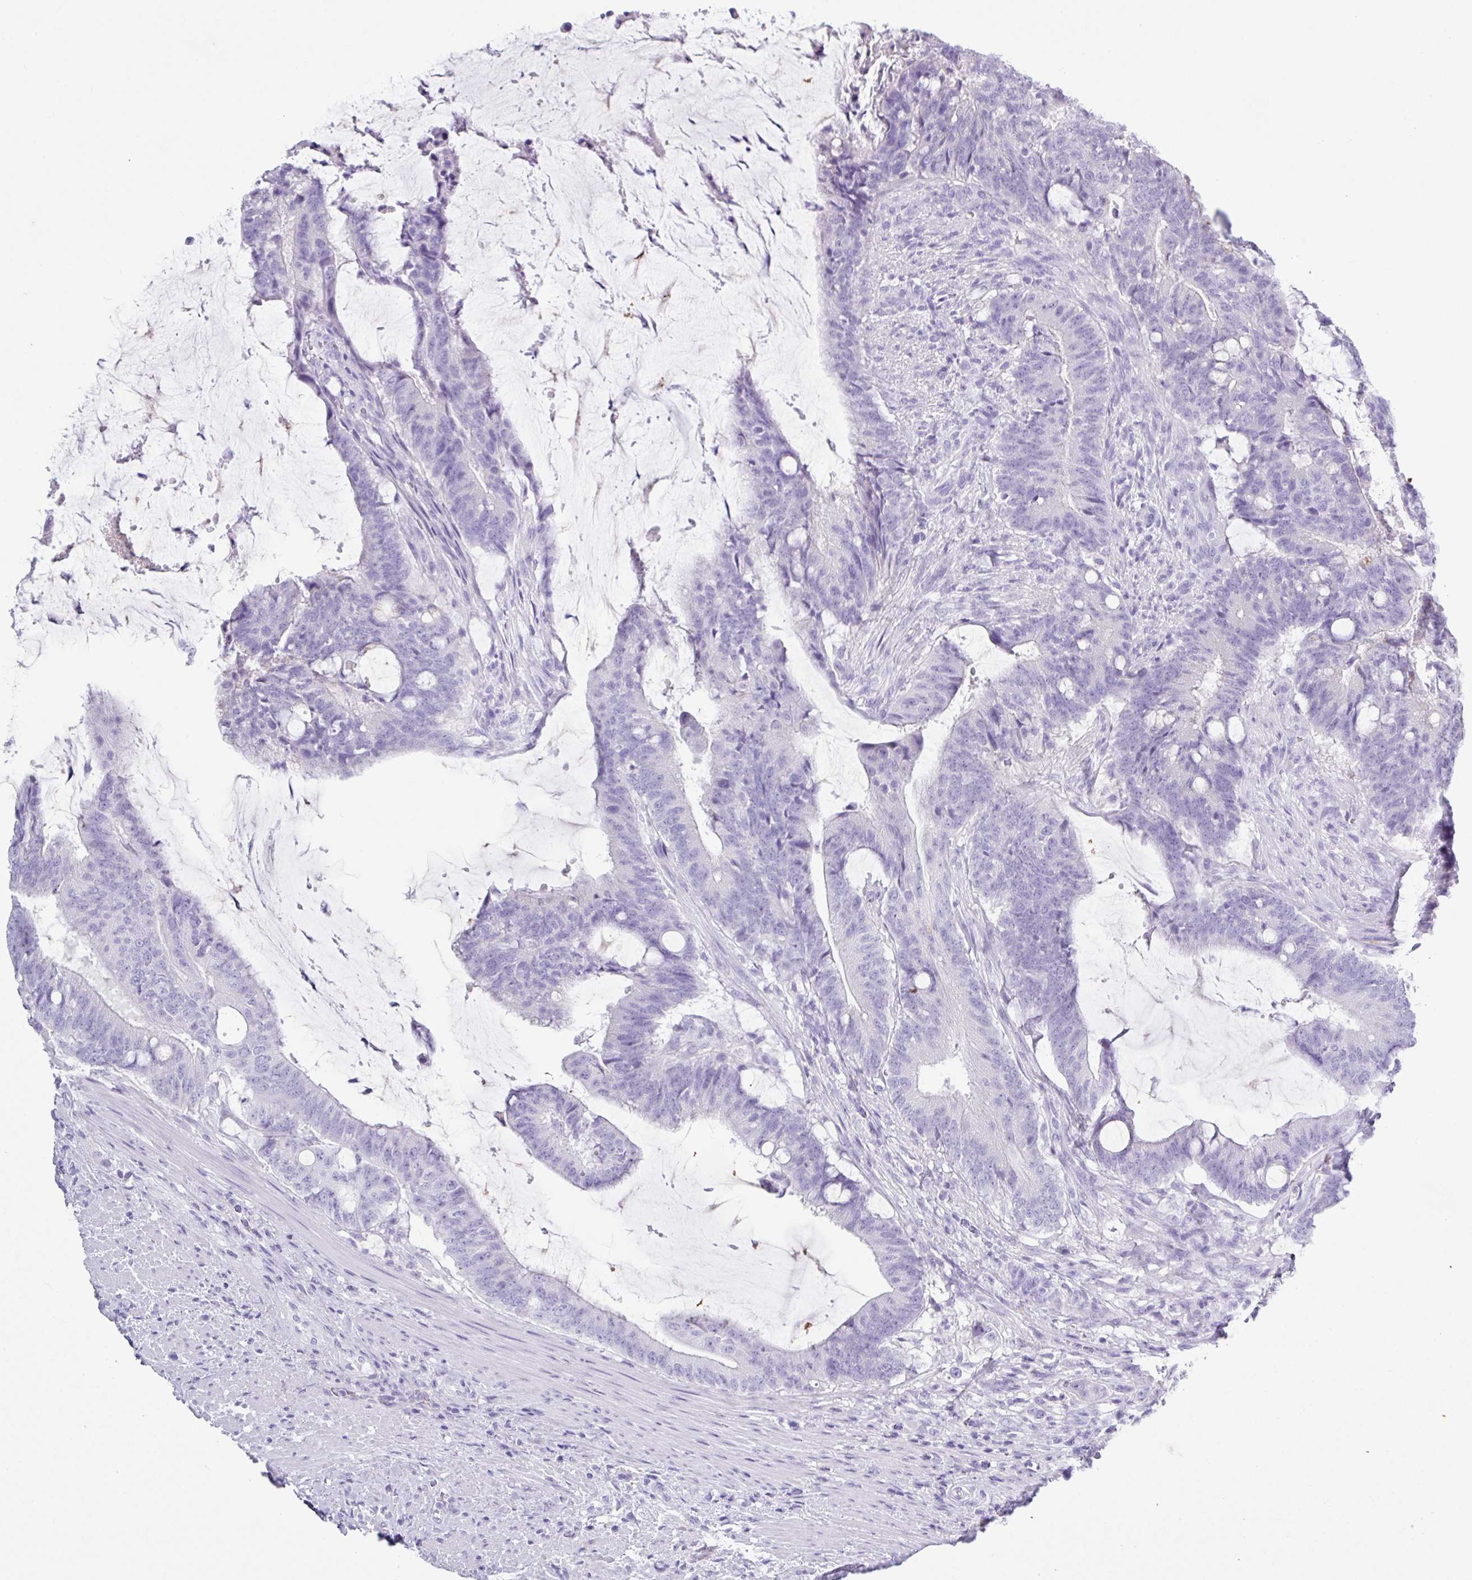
{"staining": {"intensity": "negative", "quantity": "none", "location": "none"}, "tissue": "colorectal cancer", "cell_type": "Tumor cells", "image_type": "cancer", "snomed": [{"axis": "morphology", "description": "Adenocarcinoma, NOS"}, {"axis": "topography", "description": "Colon"}], "caption": "High power microscopy photomicrograph of an immunohistochemistry photomicrograph of adenocarcinoma (colorectal), revealing no significant positivity in tumor cells.", "gene": "ZG16", "patient": {"sex": "female", "age": 43}}